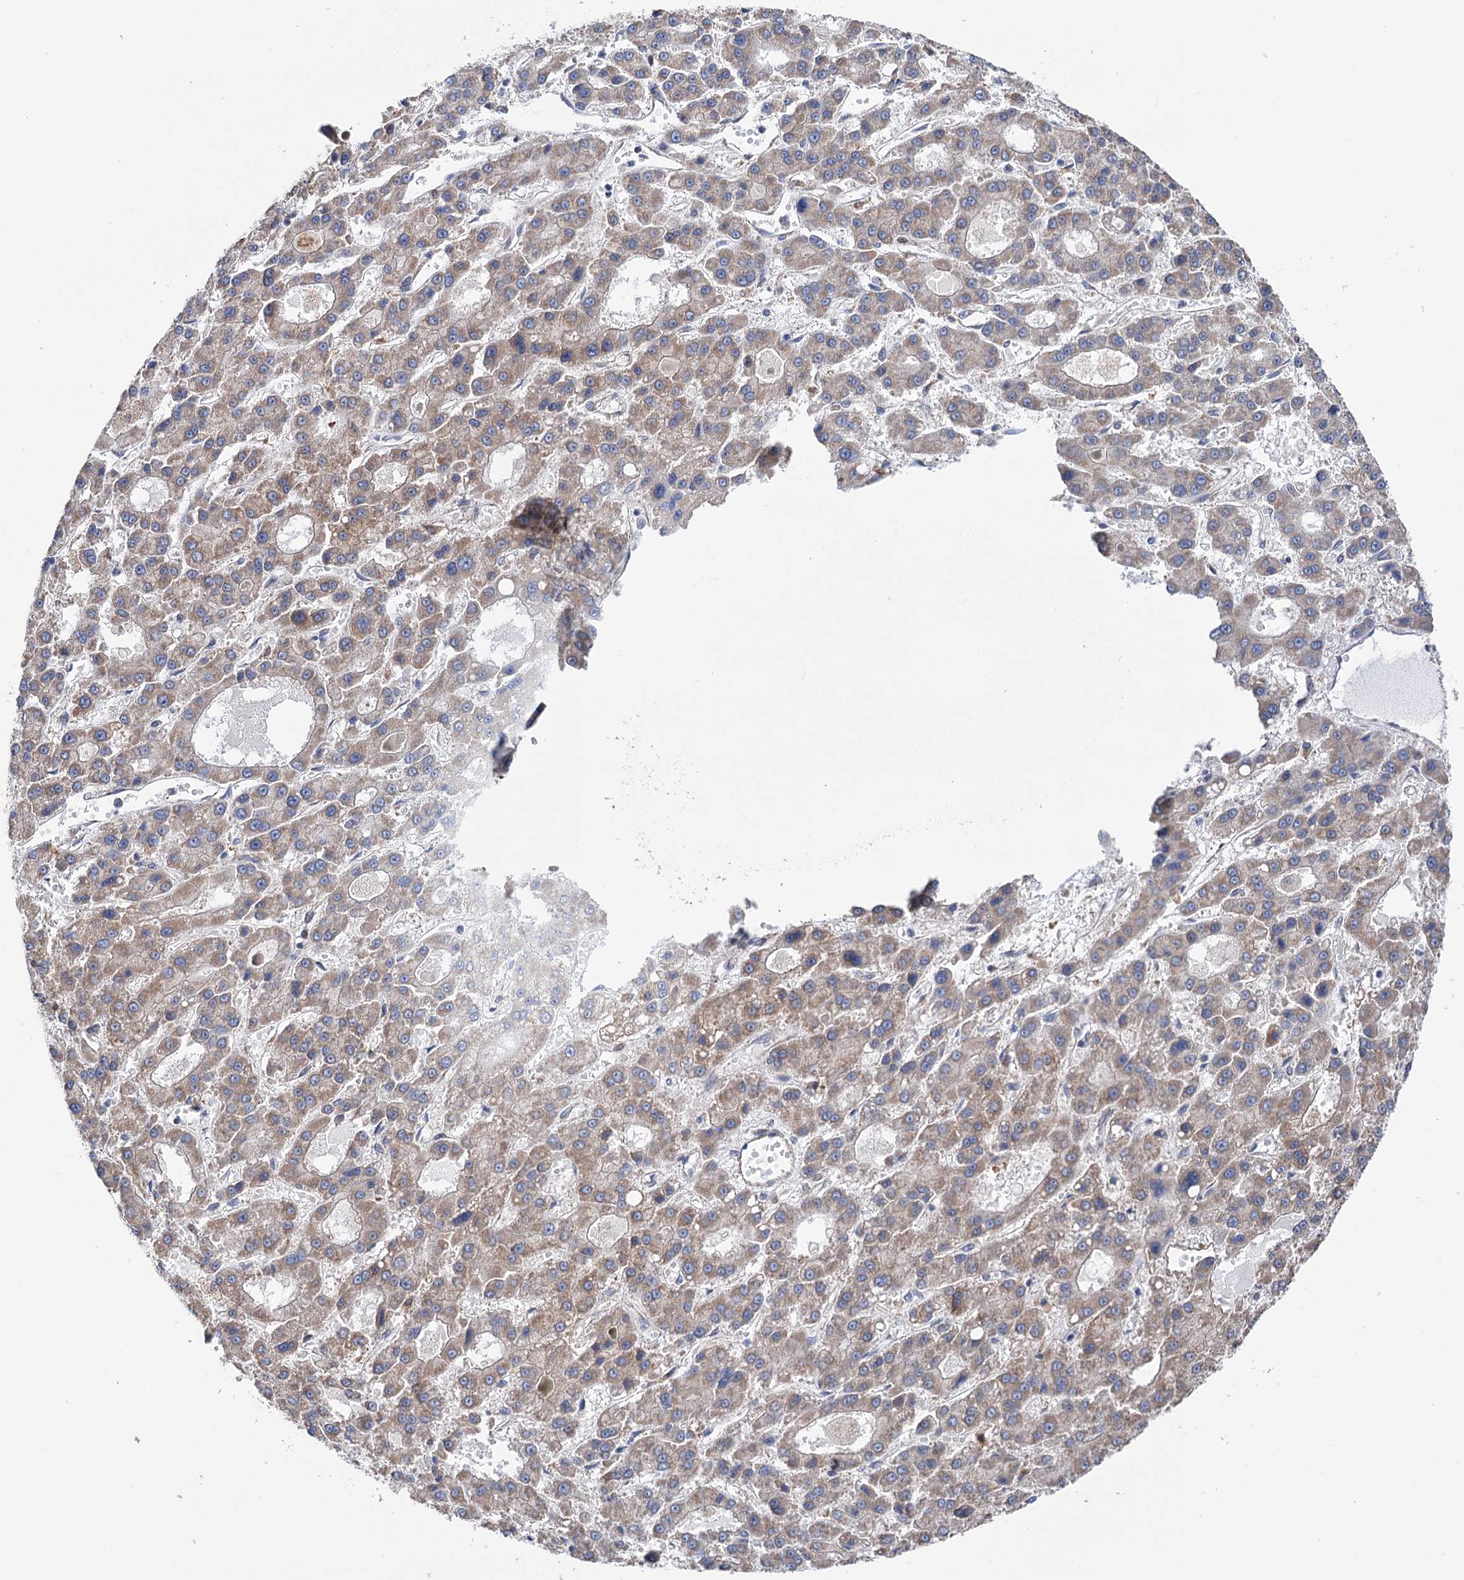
{"staining": {"intensity": "moderate", "quantity": "25%-75%", "location": "cytoplasmic/membranous"}, "tissue": "liver cancer", "cell_type": "Tumor cells", "image_type": "cancer", "snomed": [{"axis": "morphology", "description": "Carcinoma, Hepatocellular, NOS"}, {"axis": "topography", "description": "Liver"}], "caption": "Liver cancer (hepatocellular carcinoma) stained with immunohistochemistry (IHC) exhibits moderate cytoplasmic/membranous expression in about 25%-75% of tumor cells. (DAB (3,3'-diaminobenzidine) IHC, brown staining for protein, blue staining for nuclei).", "gene": "SUCLA2", "patient": {"sex": "male", "age": 70}}